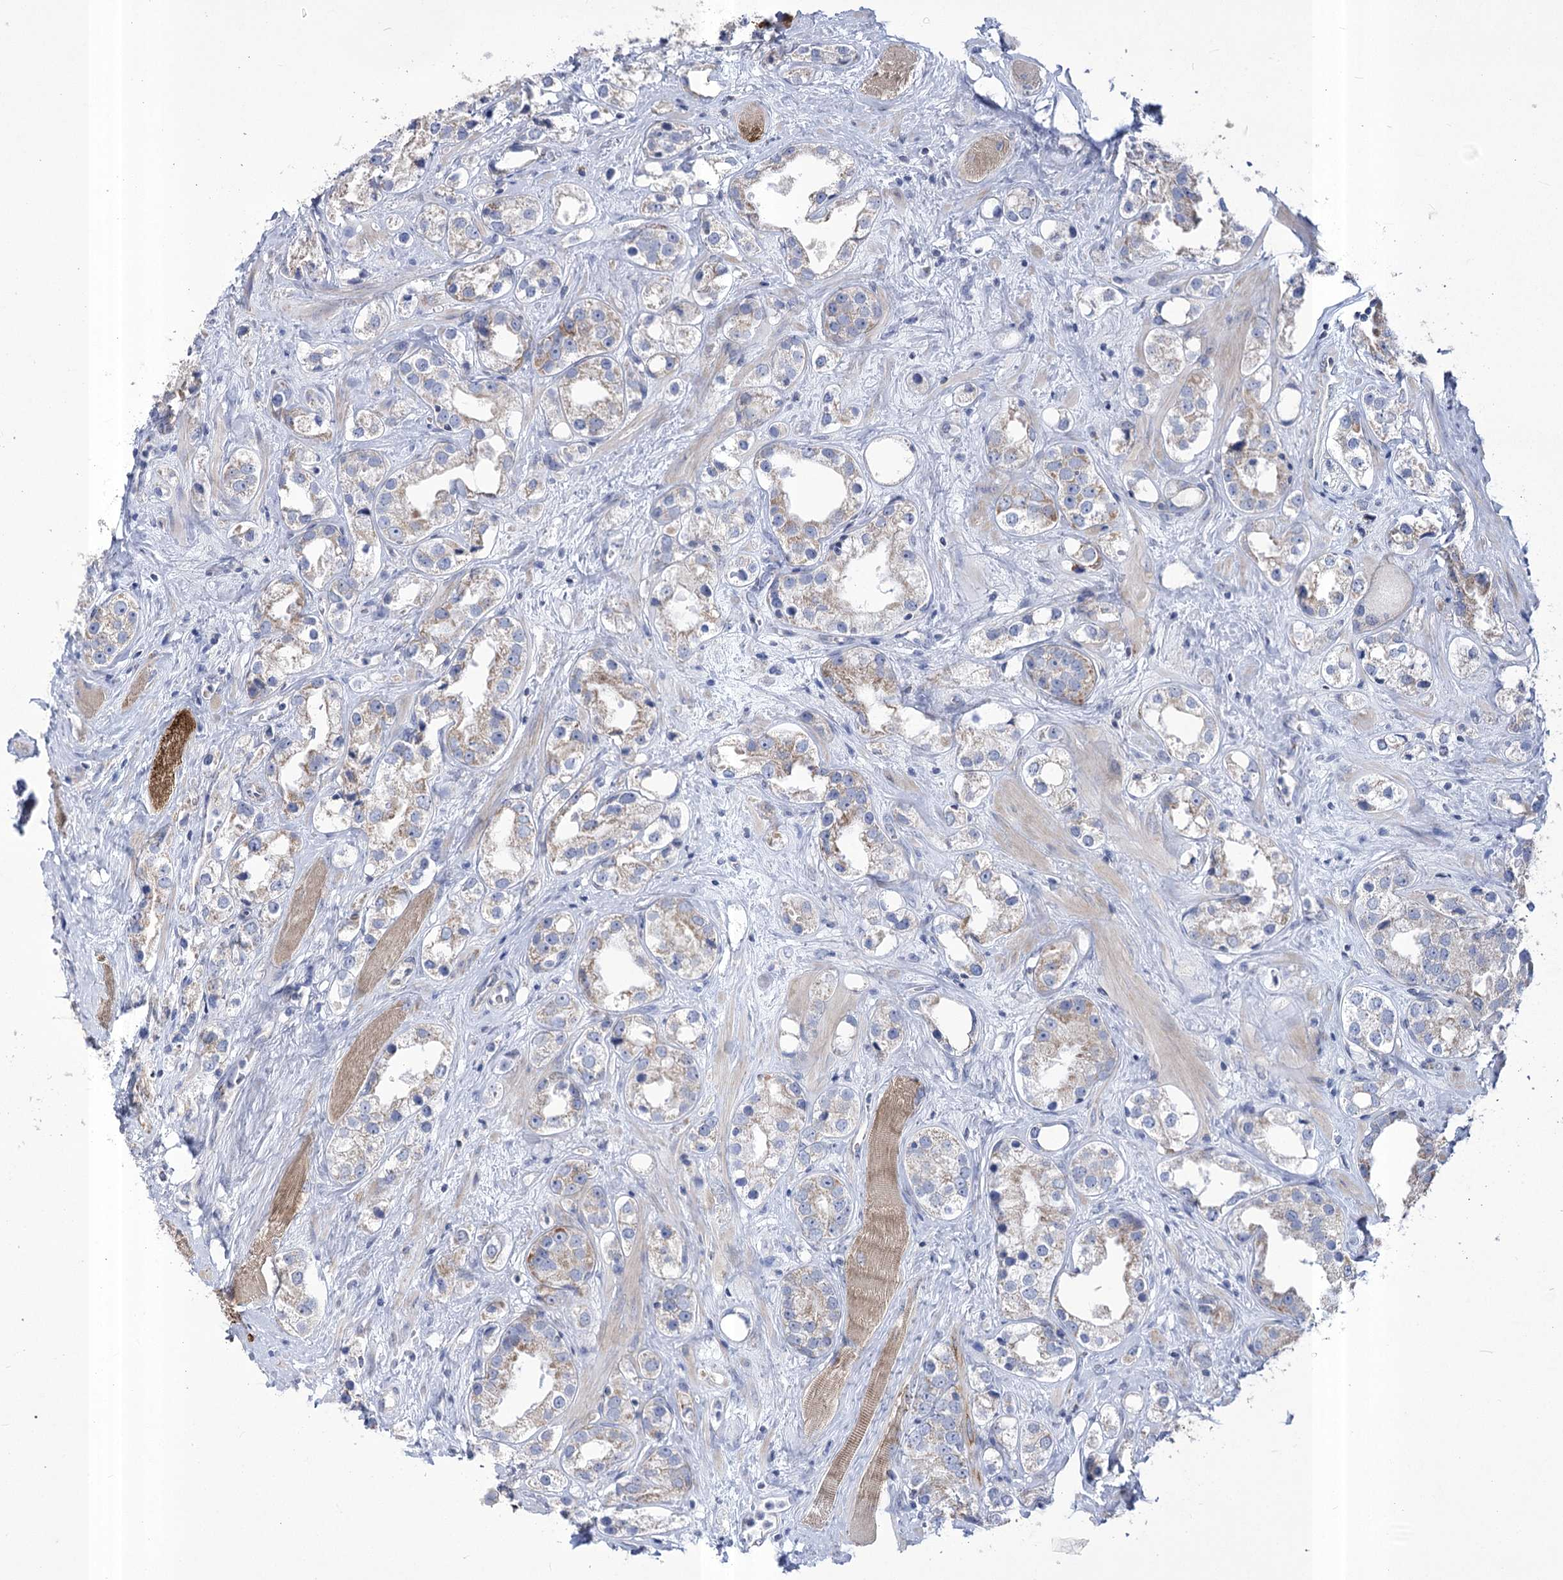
{"staining": {"intensity": "weak", "quantity": "<25%", "location": "cytoplasmic/membranous"}, "tissue": "prostate cancer", "cell_type": "Tumor cells", "image_type": "cancer", "snomed": [{"axis": "morphology", "description": "Adenocarcinoma, NOS"}, {"axis": "topography", "description": "Prostate"}], "caption": "Tumor cells show no significant protein positivity in prostate cancer (adenocarcinoma).", "gene": "PDHB", "patient": {"sex": "male", "age": 79}}